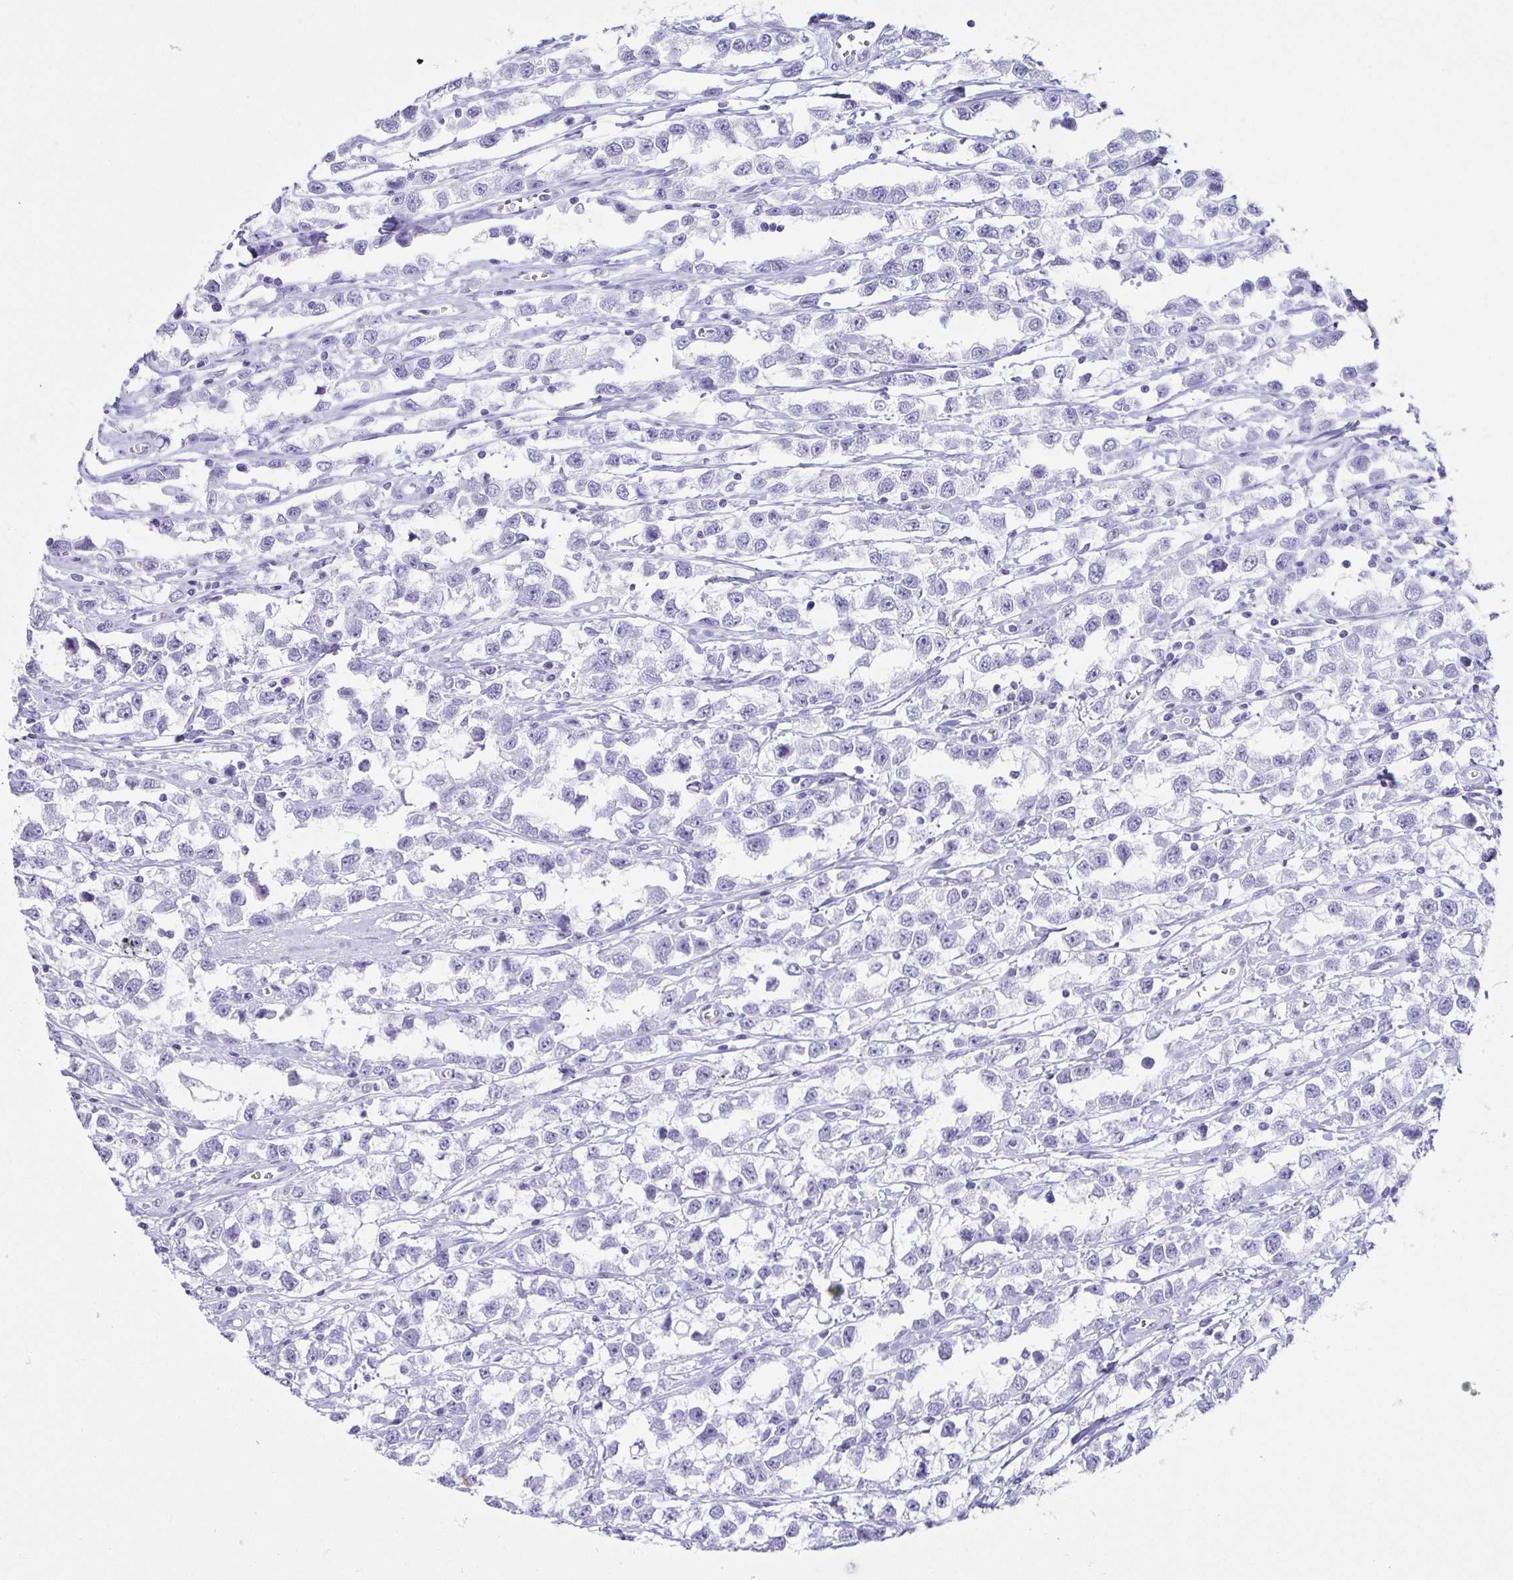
{"staining": {"intensity": "negative", "quantity": "none", "location": "none"}, "tissue": "testis cancer", "cell_type": "Tumor cells", "image_type": "cancer", "snomed": [{"axis": "morphology", "description": "Seminoma, NOS"}, {"axis": "topography", "description": "Testis"}], "caption": "This is an immunohistochemistry micrograph of testis seminoma. There is no expression in tumor cells.", "gene": "CD164L2", "patient": {"sex": "male", "age": 34}}